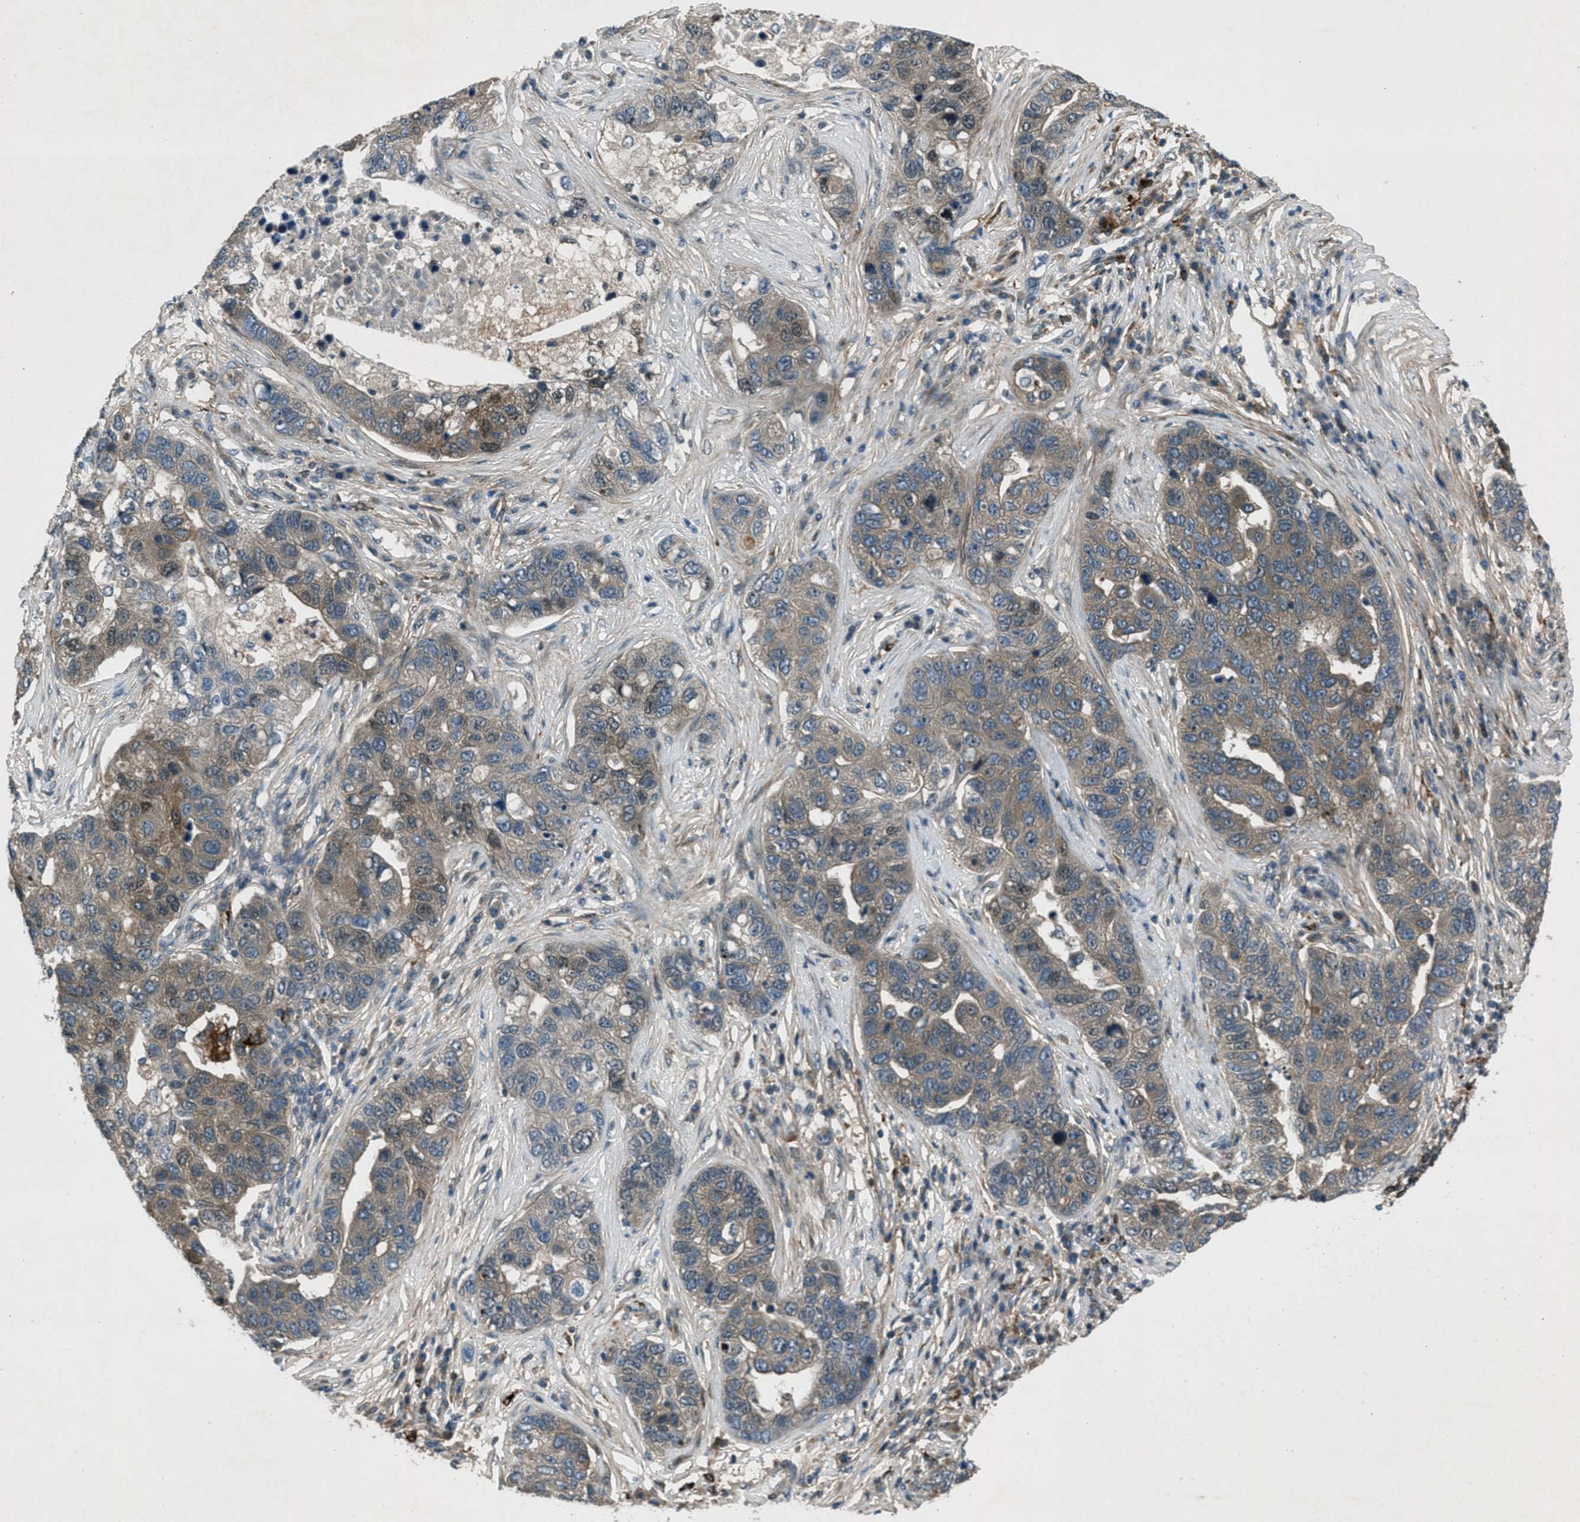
{"staining": {"intensity": "moderate", "quantity": ">75%", "location": "cytoplasmic/membranous"}, "tissue": "pancreatic cancer", "cell_type": "Tumor cells", "image_type": "cancer", "snomed": [{"axis": "morphology", "description": "Adenocarcinoma, NOS"}, {"axis": "topography", "description": "Pancreas"}], "caption": "Brown immunohistochemical staining in human pancreatic cancer (adenocarcinoma) reveals moderate cytoplasmic/membranous expression in about >75% of tumor cells.", "gene": "EPSTI1", "patient": {"sex": "female", "age": 61}}